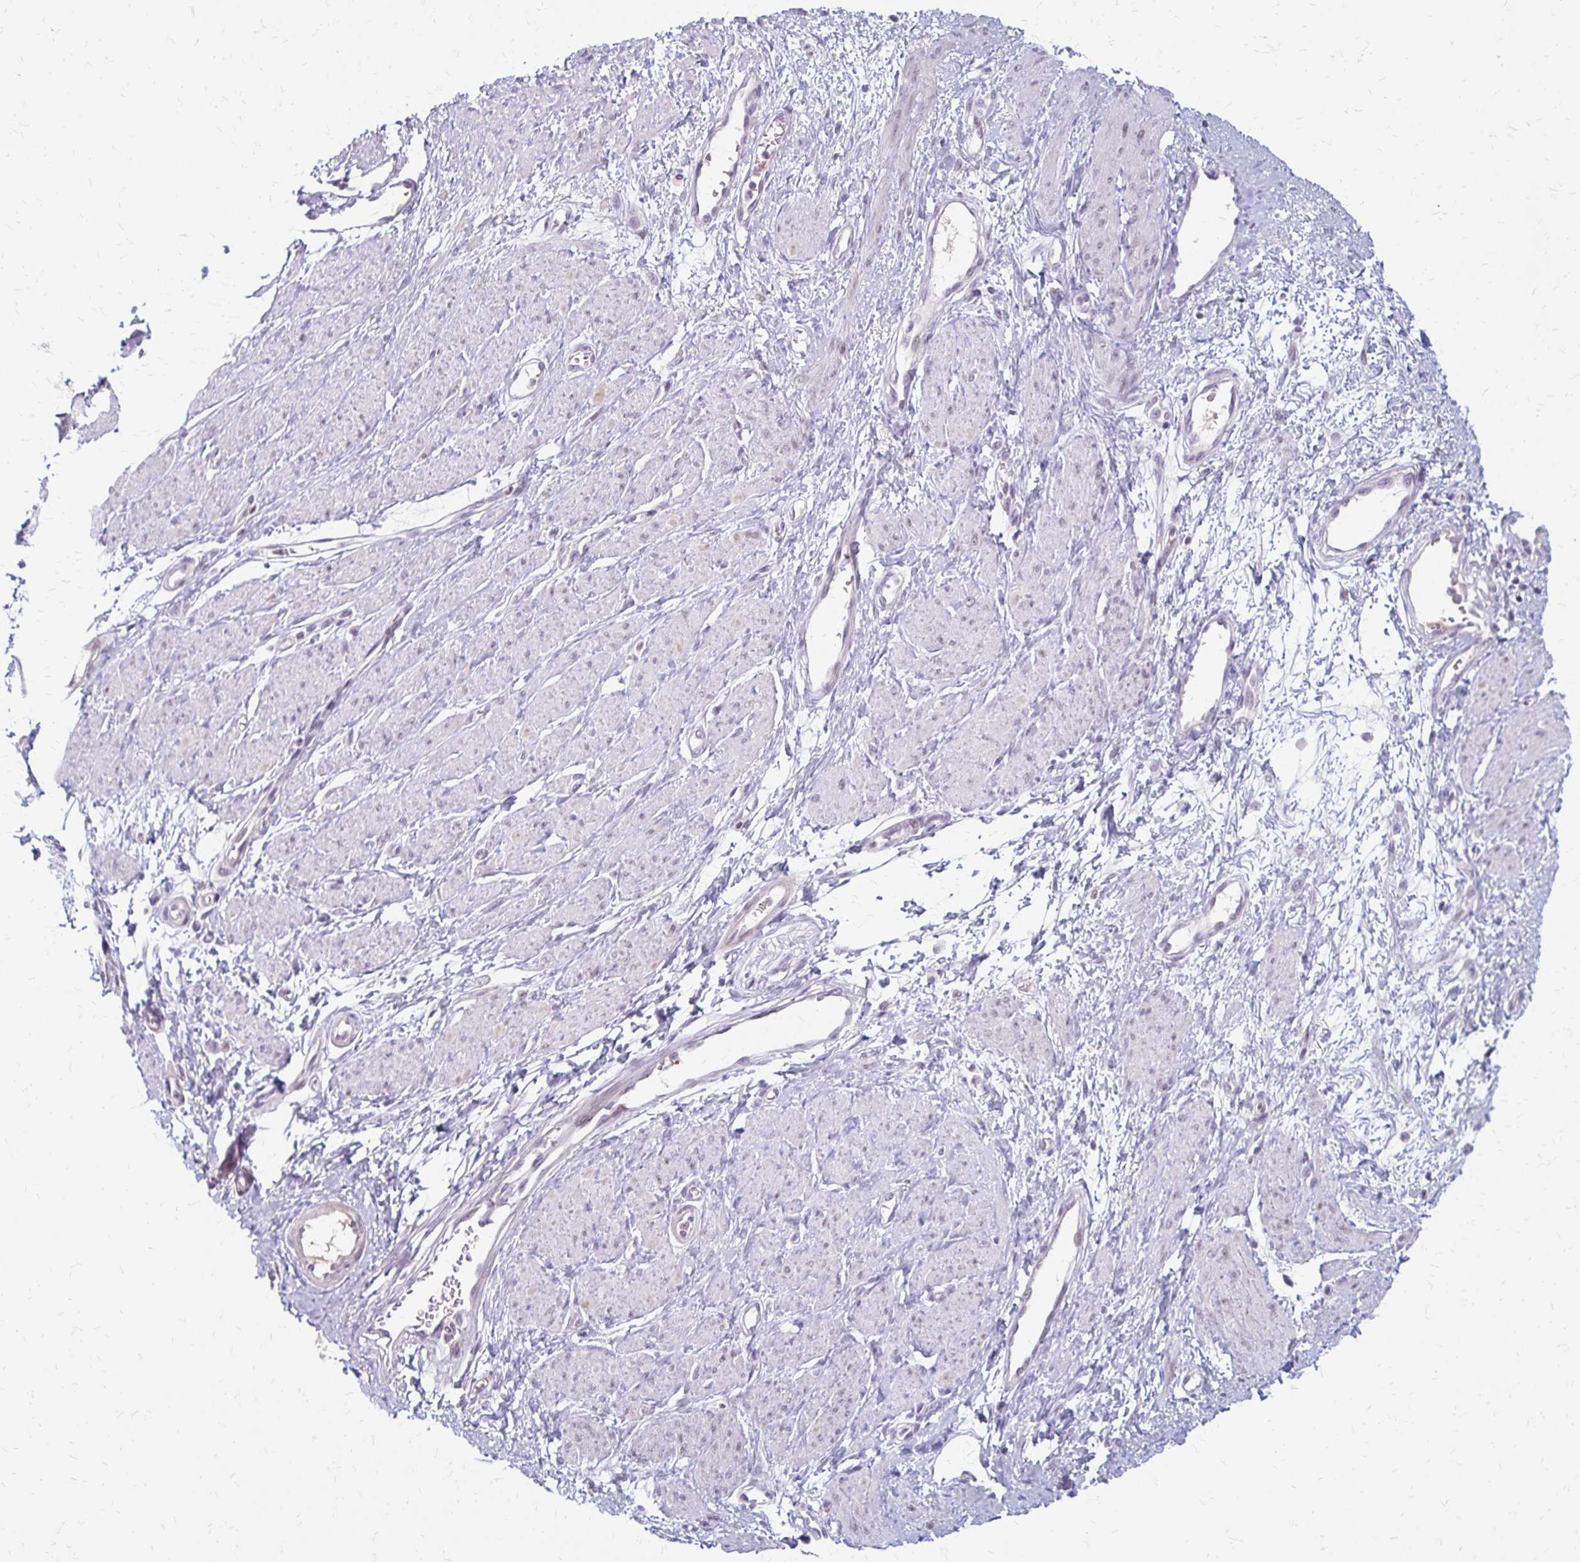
{"staining": {"intensity": "negative", "quantity": "none", "location": "none"}, "tissue": "smooth muscle", "cell_type": "Smooth muscle cells", "image_type": "normal", "snomed": [{"axis": "morphology", "description": "Normal tissue, NOS"}, {"axis": "topography", "description": "Smooth muscle"}, {"axis": "topography", "description": "Uterus"}], "caption": "The histopathology image displays no significant staining in smooth muscle cells of smooth muscle.", "gene": "EED", "patient": {"sex": "female", "age": 39}}